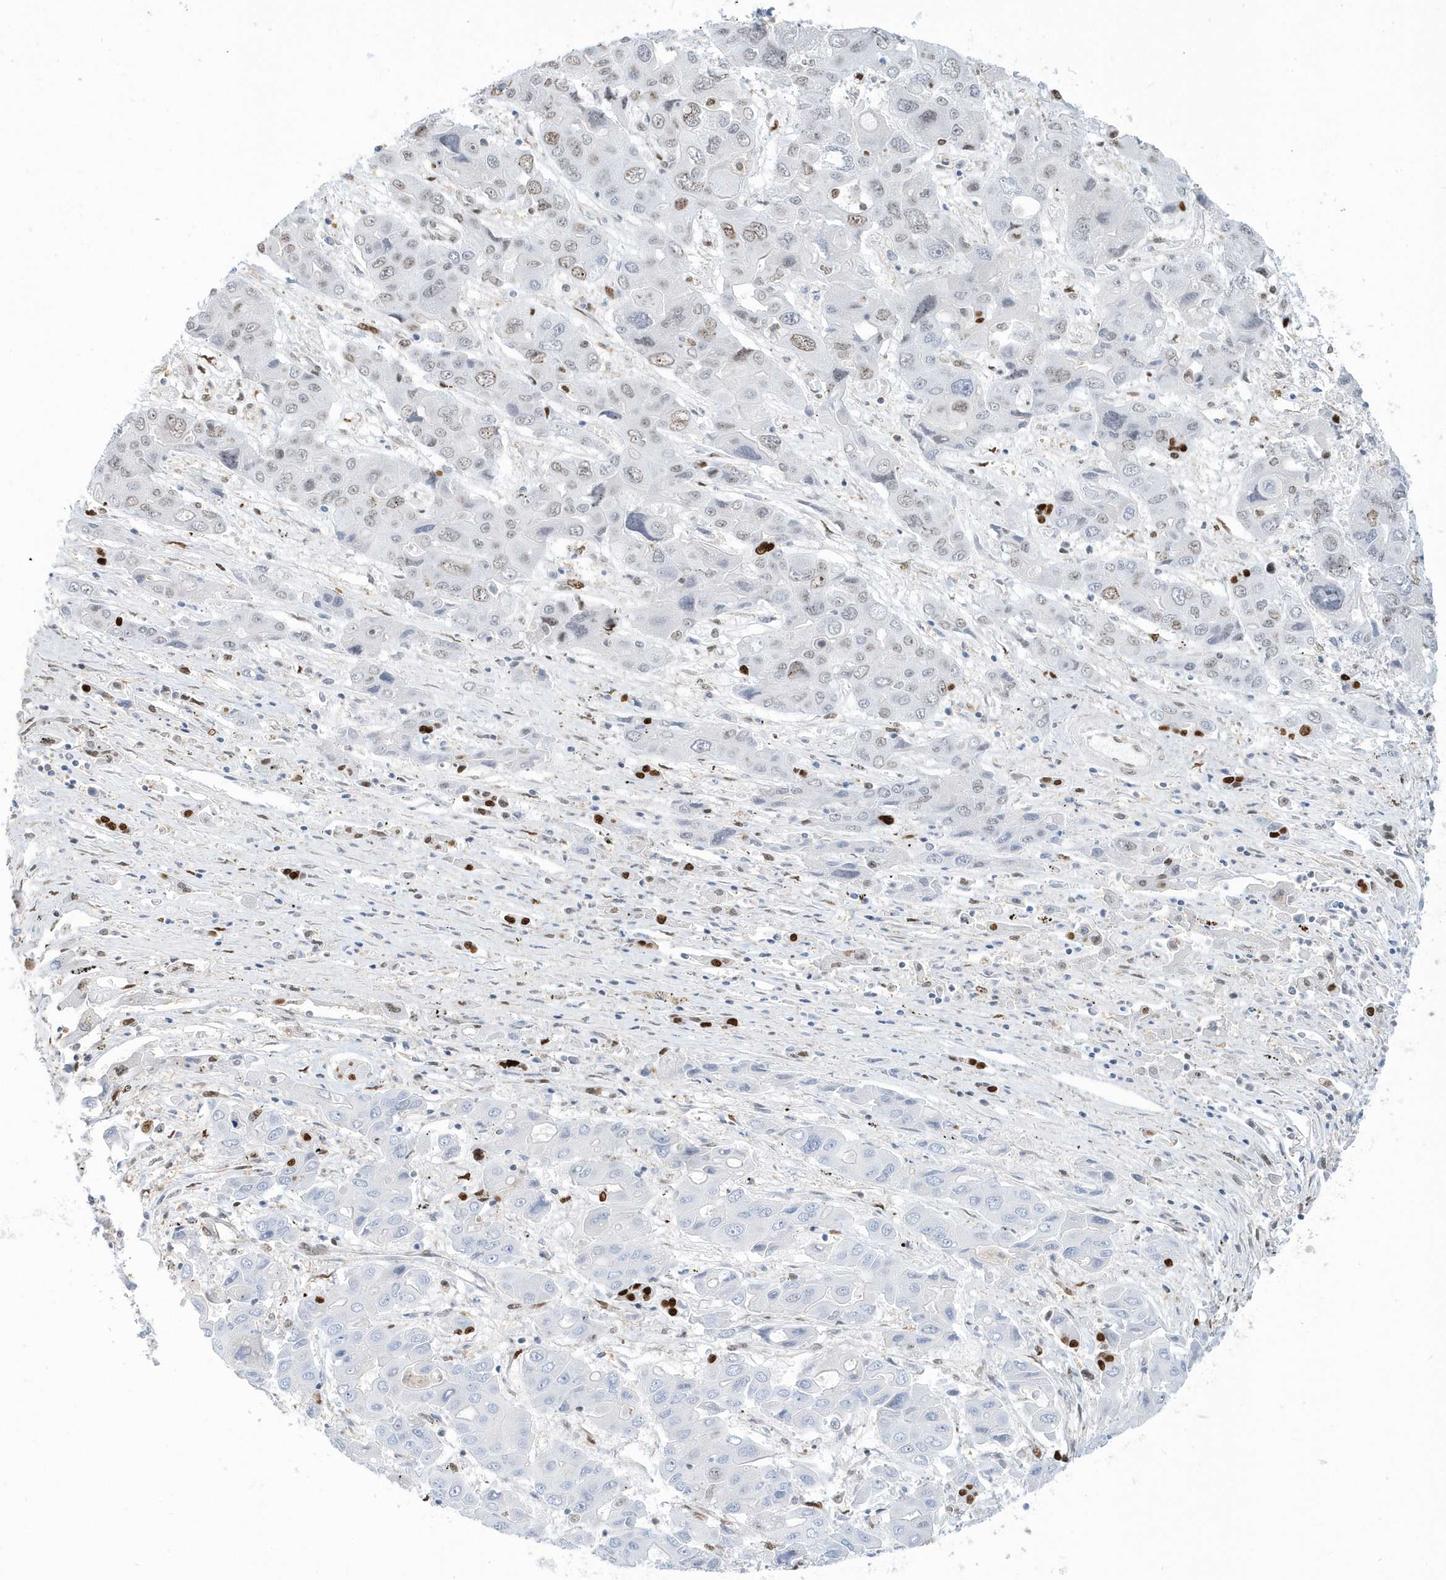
{"staining": {"intensity": "weak", "quantity": "<25%", "location": "nuclear"}, "tissue": "liver cancer", "cell_type": "Tumor cells", "image_type": "cancer", "snomed": [{"axis": "morphology", "description": "Cholangiocarcinoma"}, {"axis": "topography", "description": "Liver"}], "caption": "Immunohistochemistry image of neoplastic tissue: cholangiocarcinoma (liver) stained with DAB displays no significant protein staining in tumor cells.", "gene": "MACROH2A2", "patient": {"sex": "male", "age": 67}}